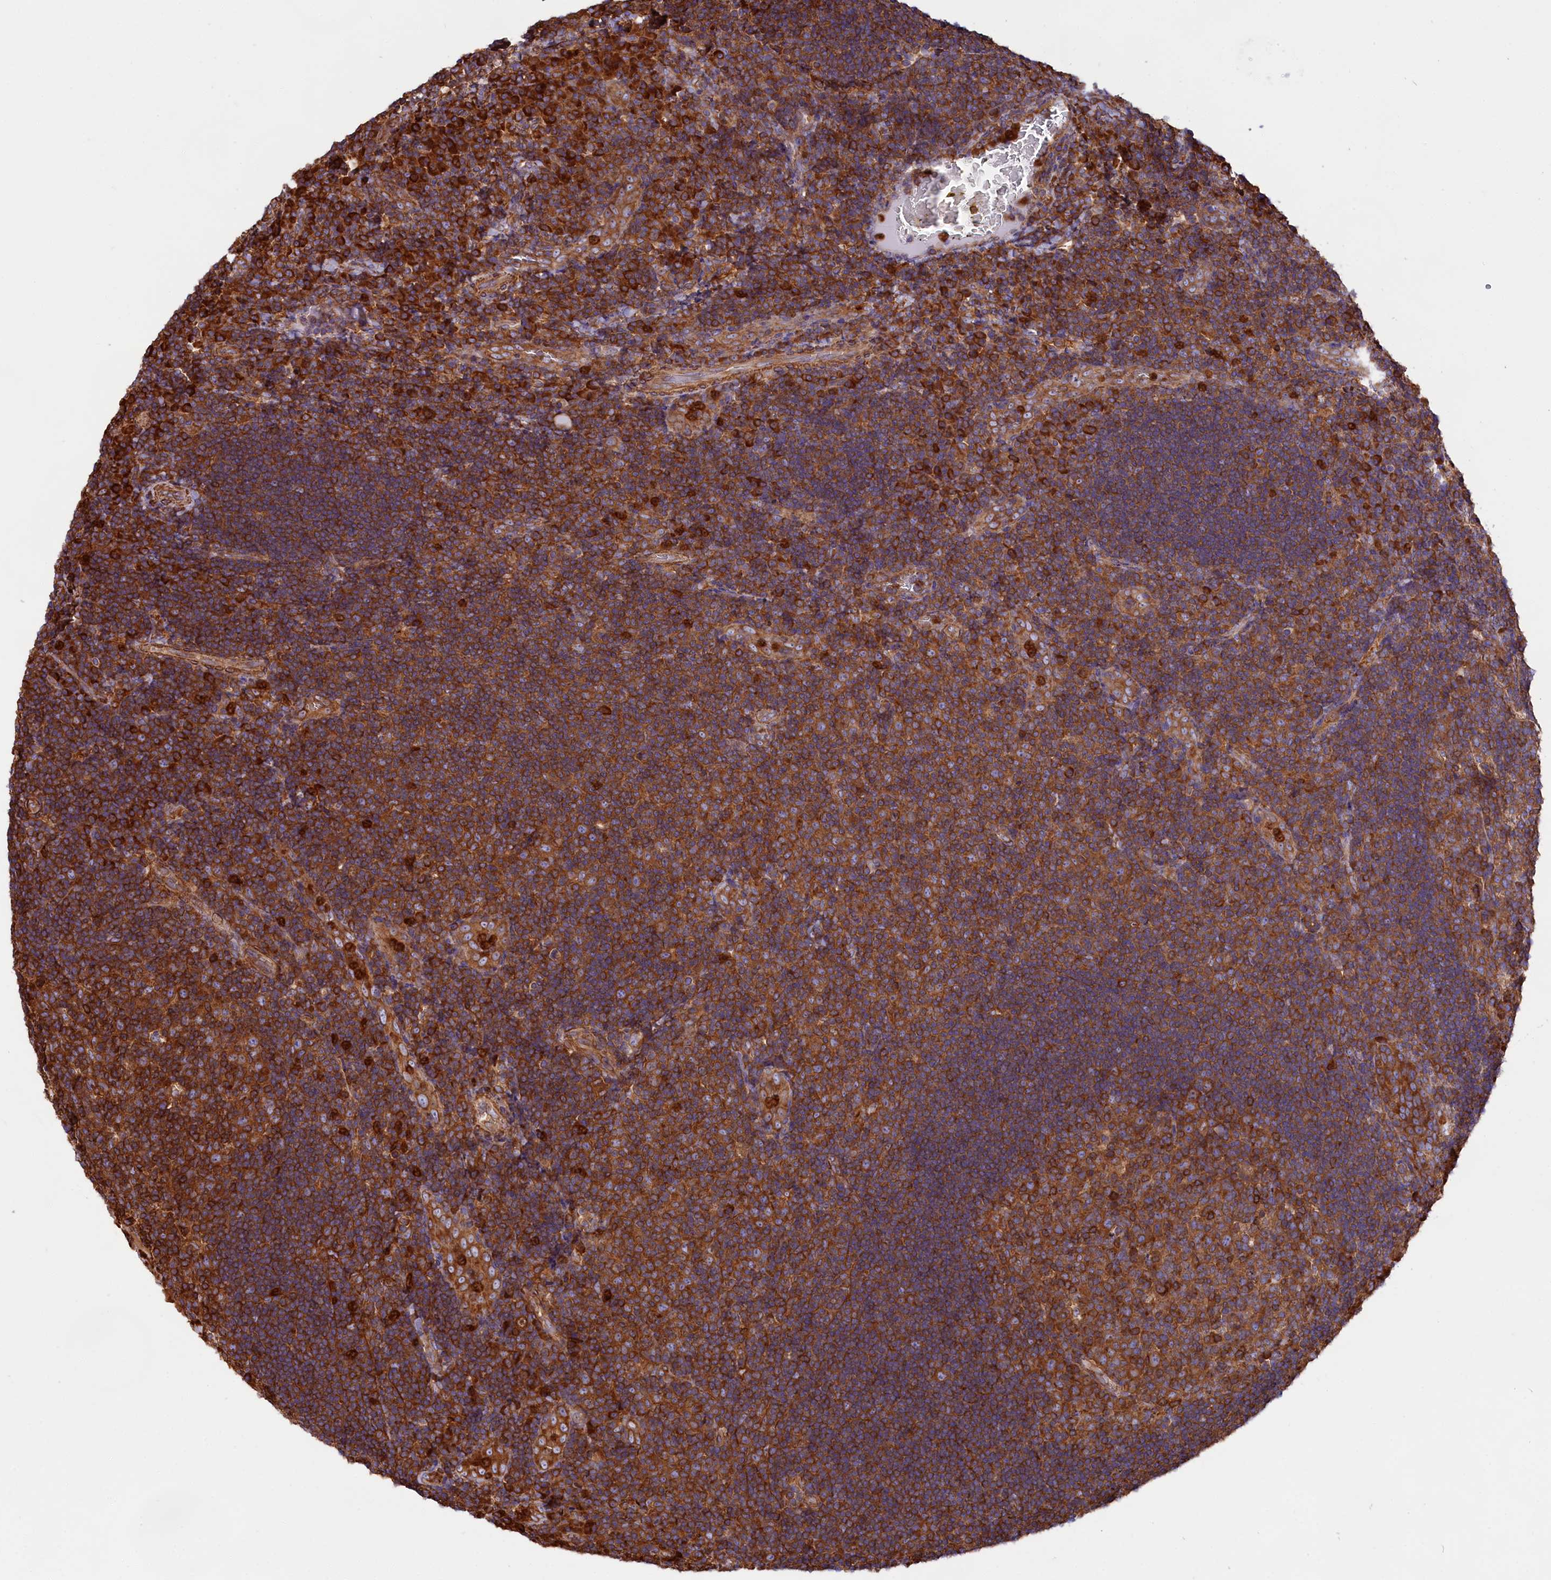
{"staining": {"intensity": "strong", "quantity": ">75%", "location": "cytoplasmic/membranous"}, "tissue": "tonsil", "cell_type": "Germinal center cells", "image_type": "normal", "snomed": [{"axis": "morphology", "description": "Normal tissue, NOS"}, {"axis": "topography", "description": "Tonsil"}], "caption": "A high-resolution photomicrograph shows IHC staining of normal tonsil, which reveals strong cytoplasmic/membranous expression in about >75% of germinal center cells. (brown staining indicates protein expression, while blue staining denotes nuclei).", "gene": "GYS1", "patient": {"sex": "male", "age": 17}}